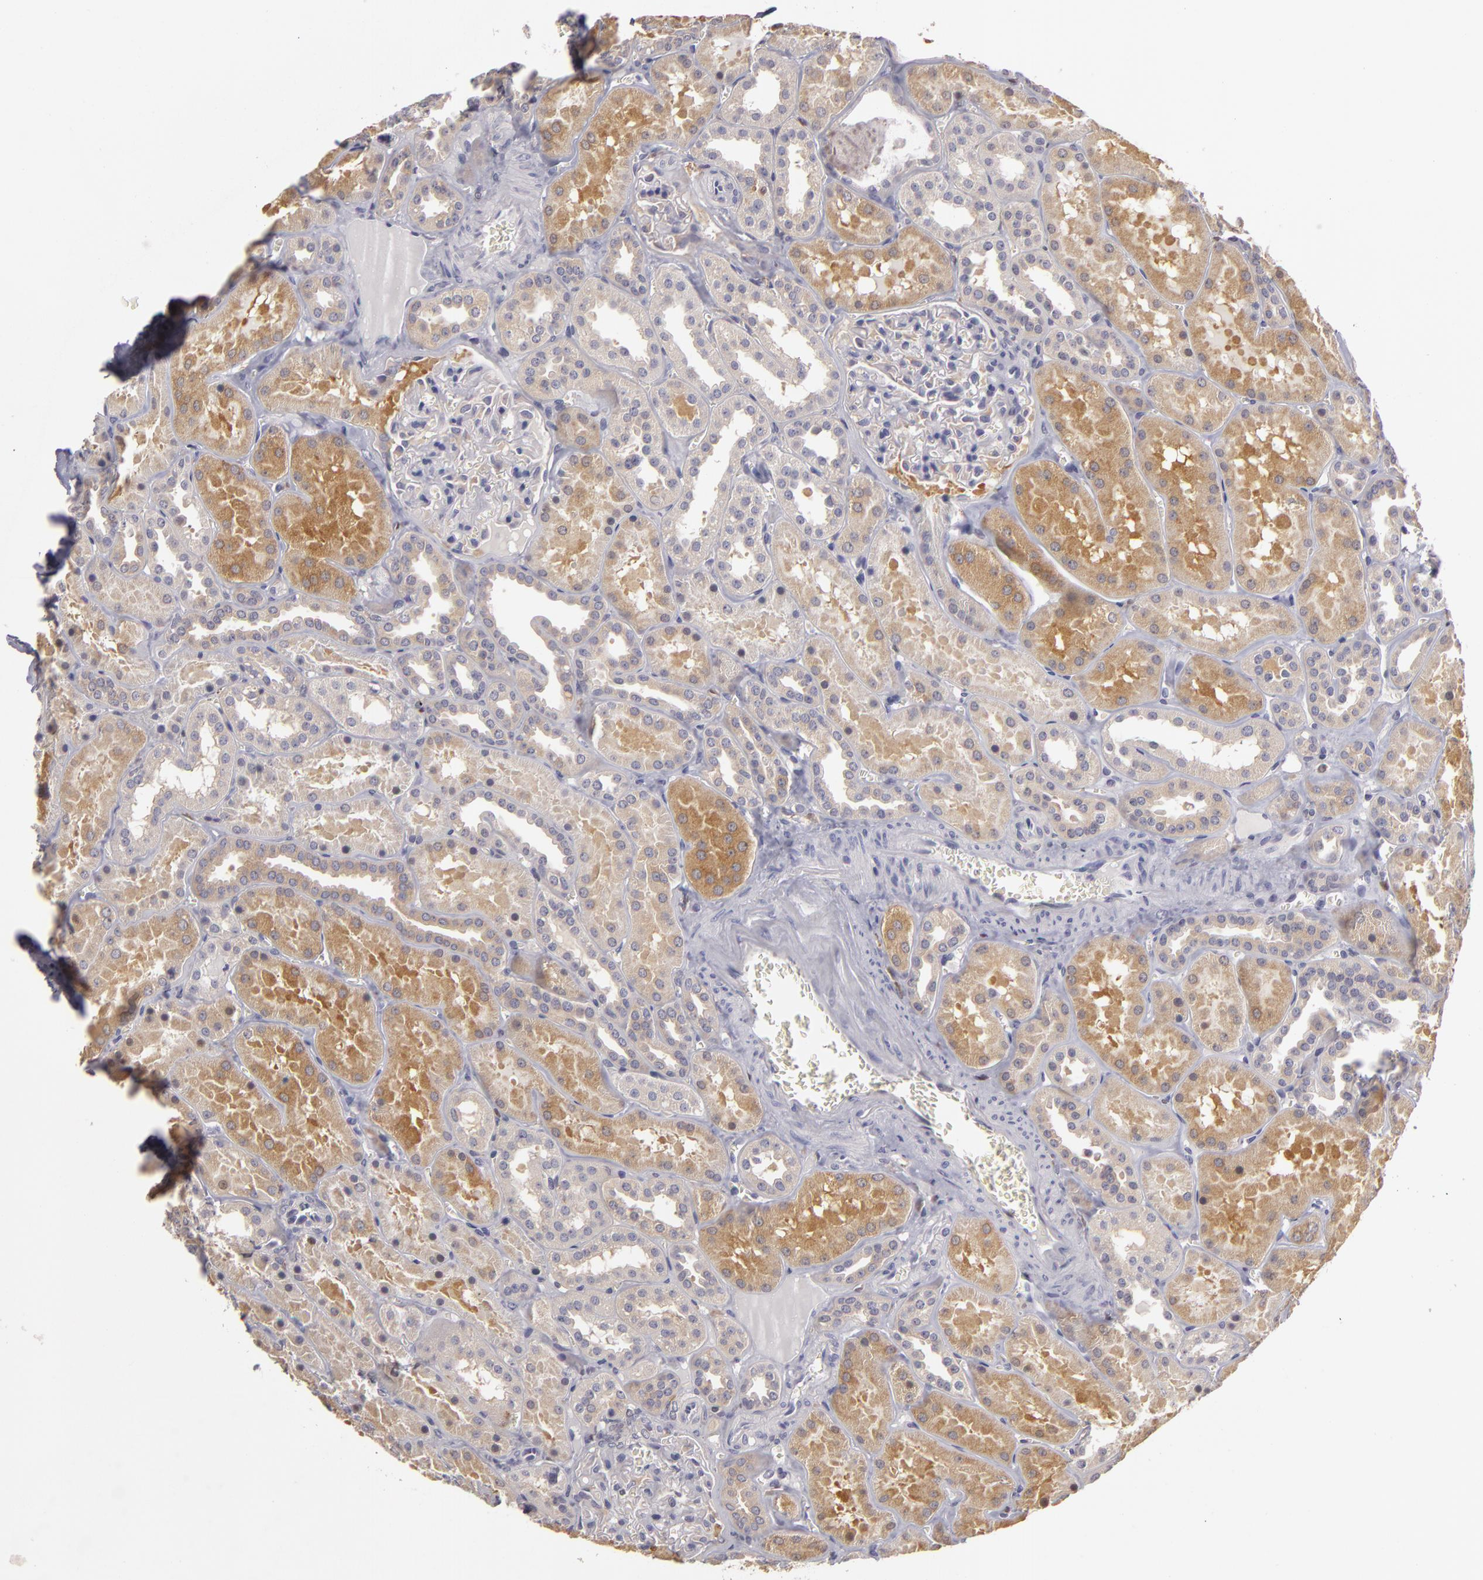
{"staining": {"intensity": "negative", "quantity": "none", "location": "none"}, "tissue": "kidney", "cell_type": "Cells in glomeruli", "image_type": "normal", "snomed": [{"axis": "morphology", "description": "Normal tissue, NOS"}, {"axis": "topography", "description": "Kidney"}], "caption": "There is no significant positivity in cells in glomeruli of kidney. (Brightfield microscopy of DAB IHC at high magnification).", "gene": "GNPDA1", "patient": {"sex": "female", "age": 52}}